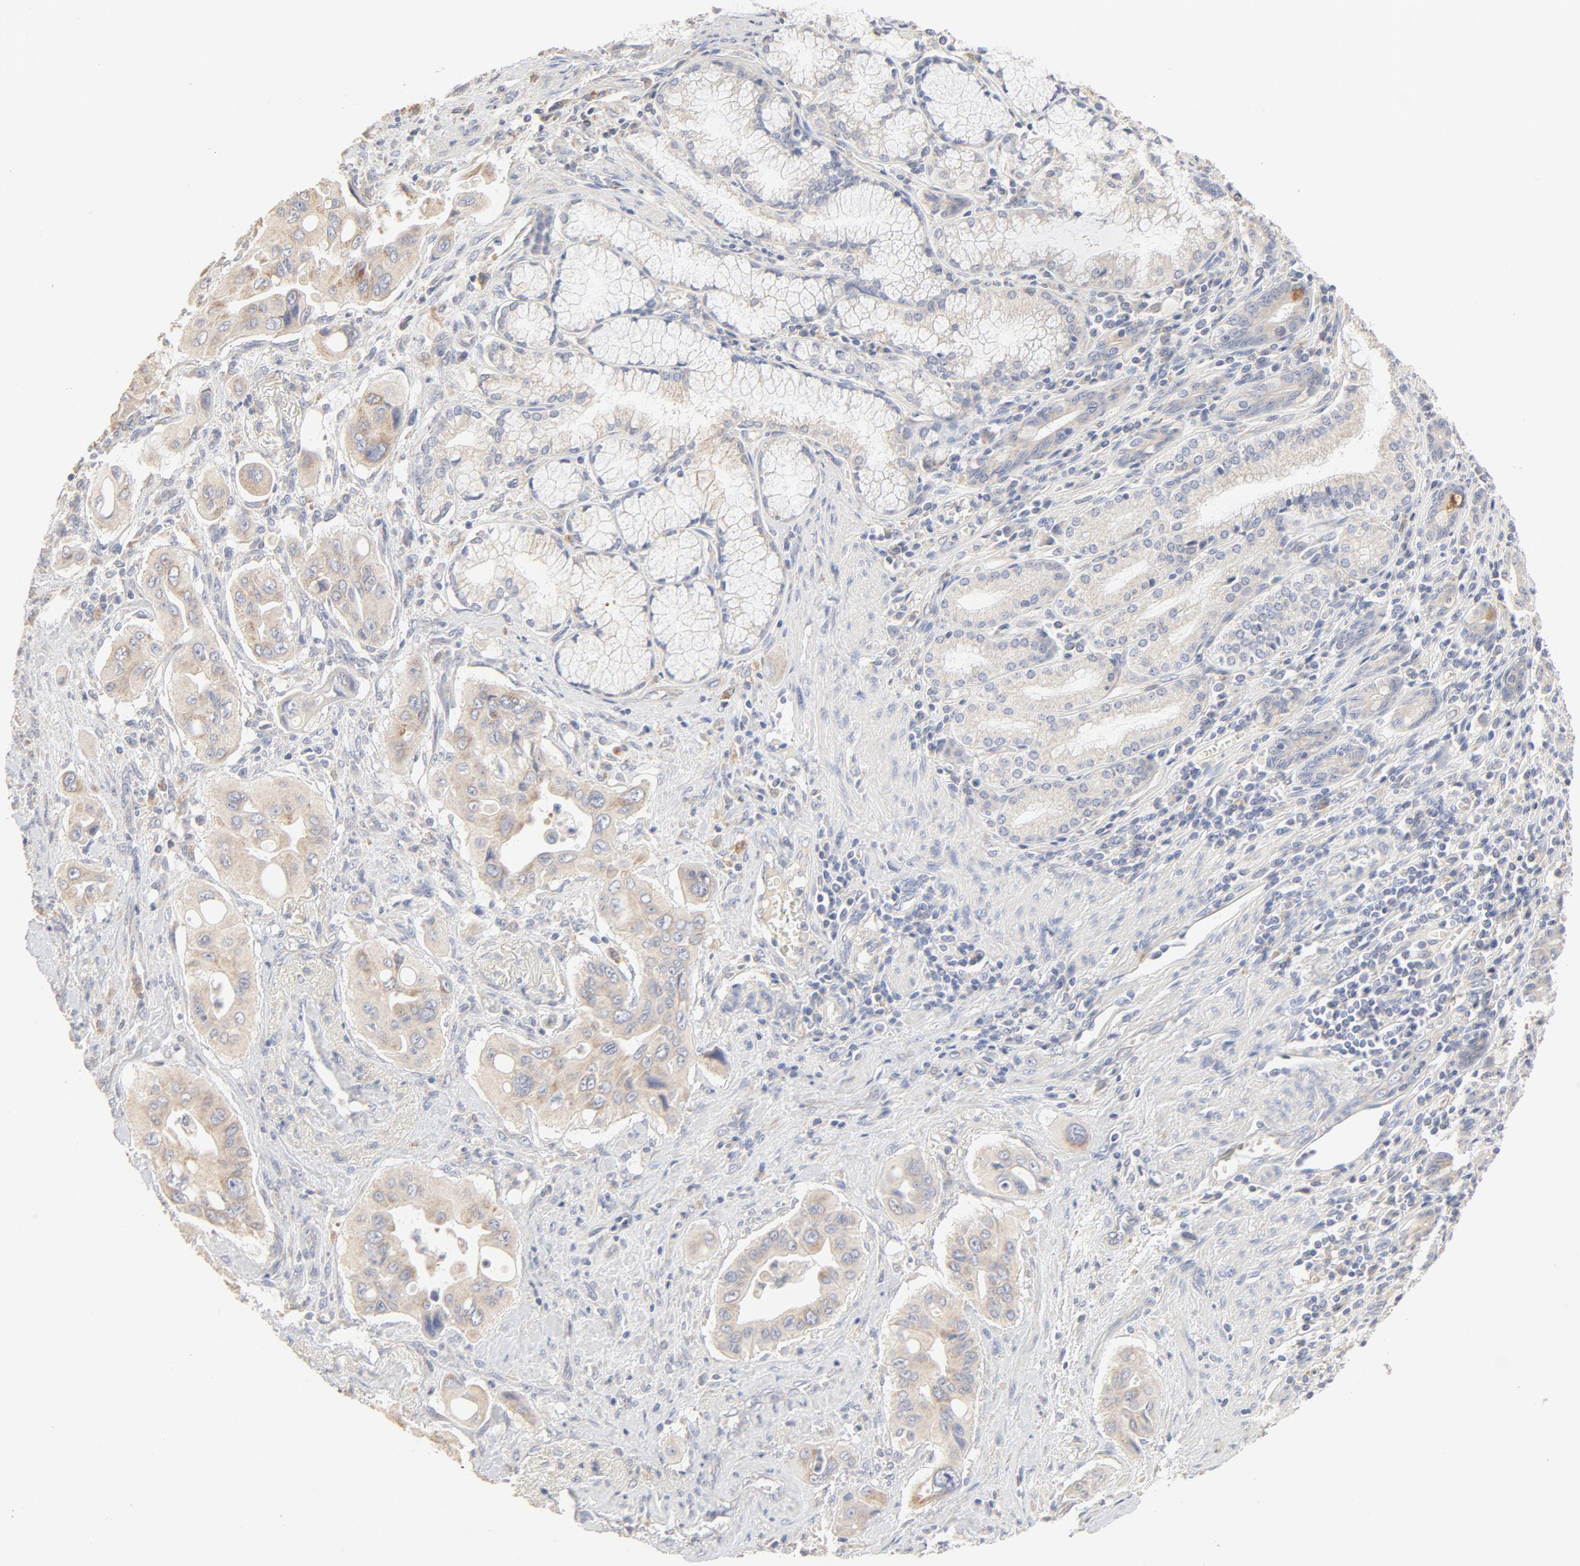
{"staining": {"intensity": "weak", "quantity": "<25%", "location": "cytoplasmic/membranous"}, "tissue": "pancreatic cancer", "cell_type": "Tumor cells", "image_type": "cancer", "snomed": [{"axis": "morphology", "description": "Adenocarcinoma, NOS"}, {"axis": "topography", "description": "Pancreas"}], "caption": "Tumor cells show no significant expression in pancreatic cancer (adenocarcinoma).", "gene": "FCGBP", "patient": {"sex": "male", "age": 77}}